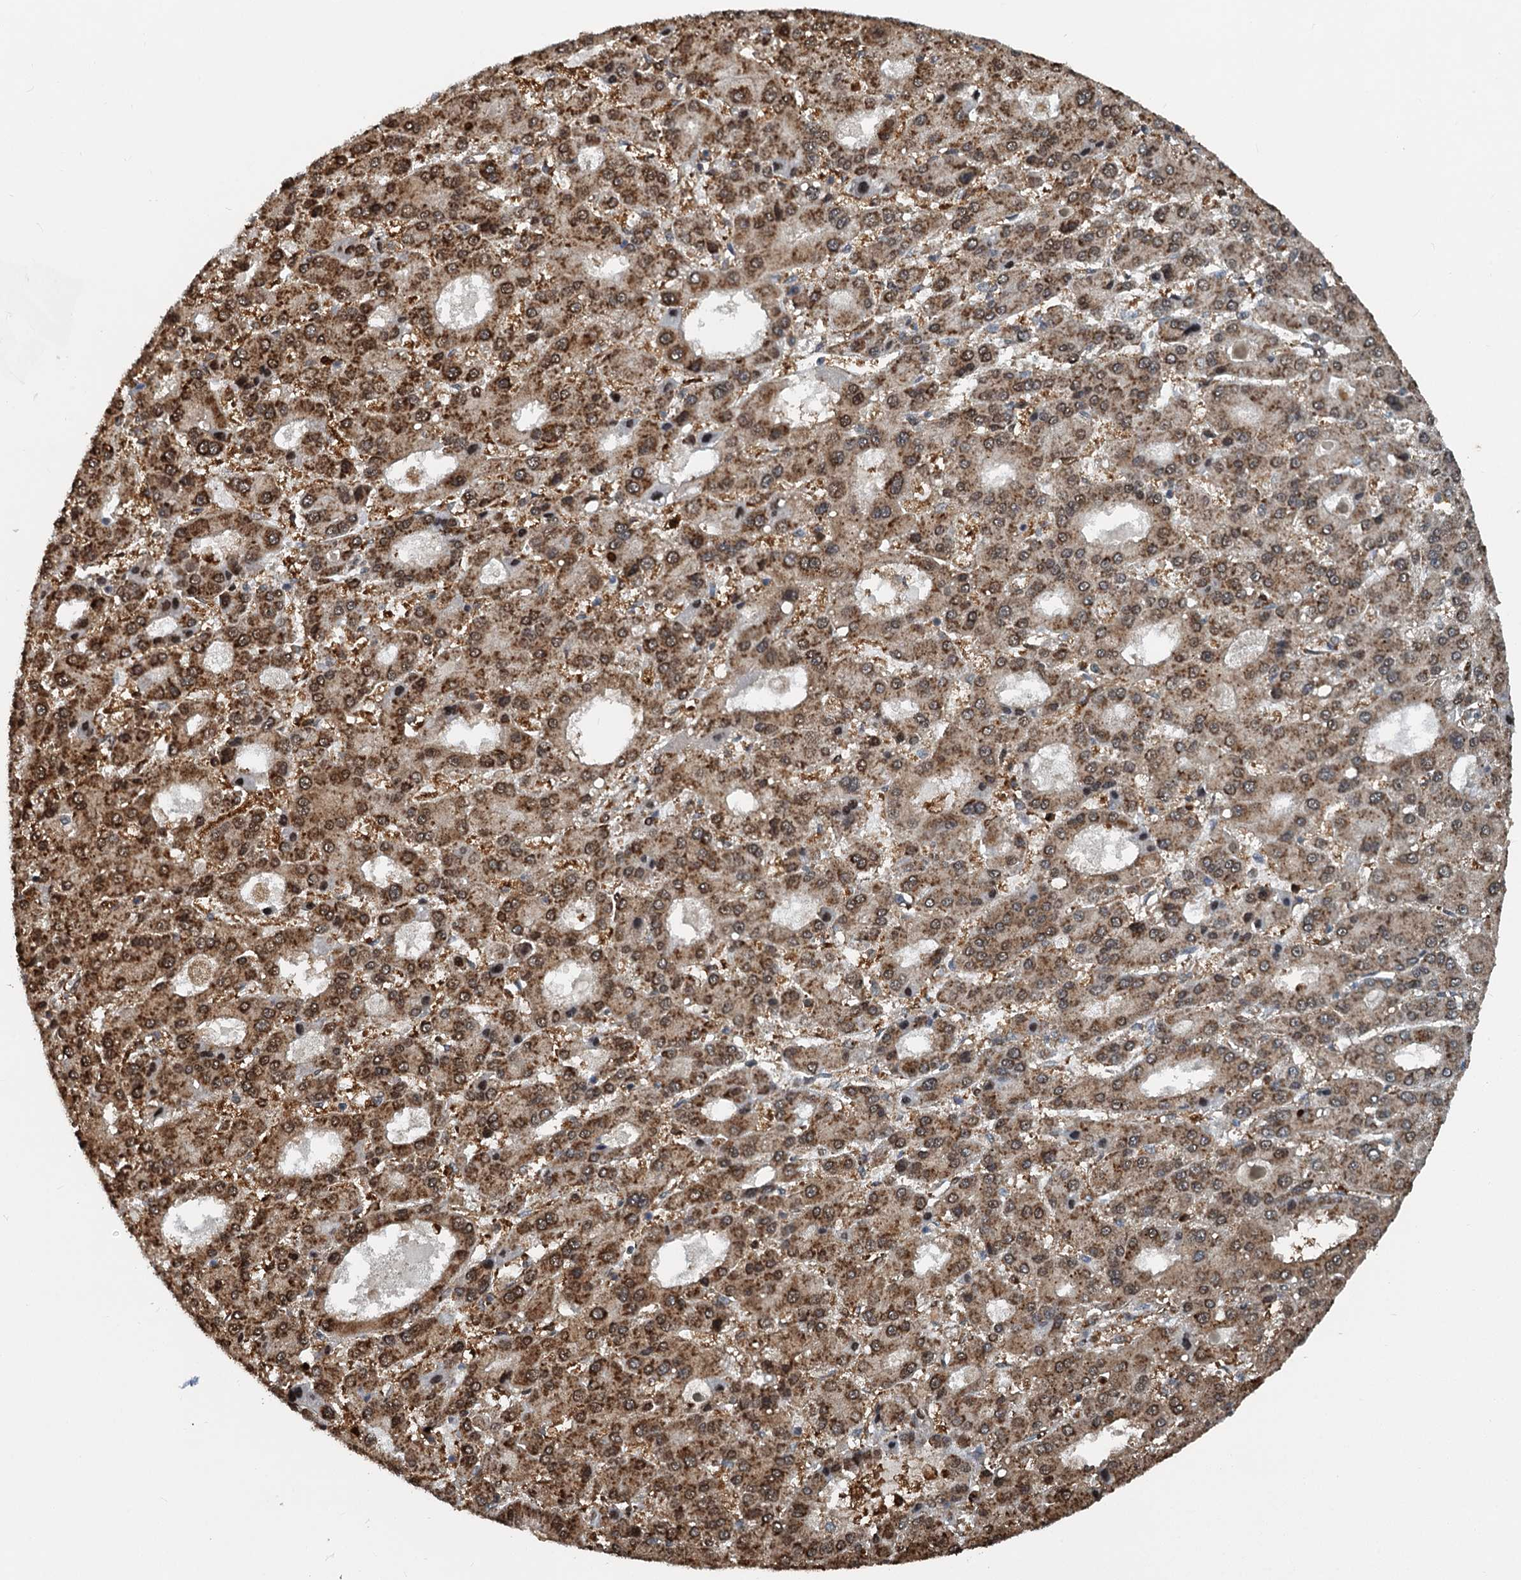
{"staining": {"intensity": "strong", "quantity": ">75%", "location": "cytoplasmic/membranous"}, "tissue": "liver cancer", "cell_type": "Tumor cells", "image_type": "cancer", "snomed": [{"axis": "morphology", "description": "Carcinoma, Hepatocellular, NOS"}, {"axis": "topography", "description": "Liver"}], "caption": "An image of liver hepatocellular carcinoma stained for a protein reveals strong cytoplasmic/membranous brown staining in tumor cells. (DAB IHC, brown staining for protein, blue staining for nuclei).", "gene": "GPI", "patient": {"sex": "male", "age": 70}}